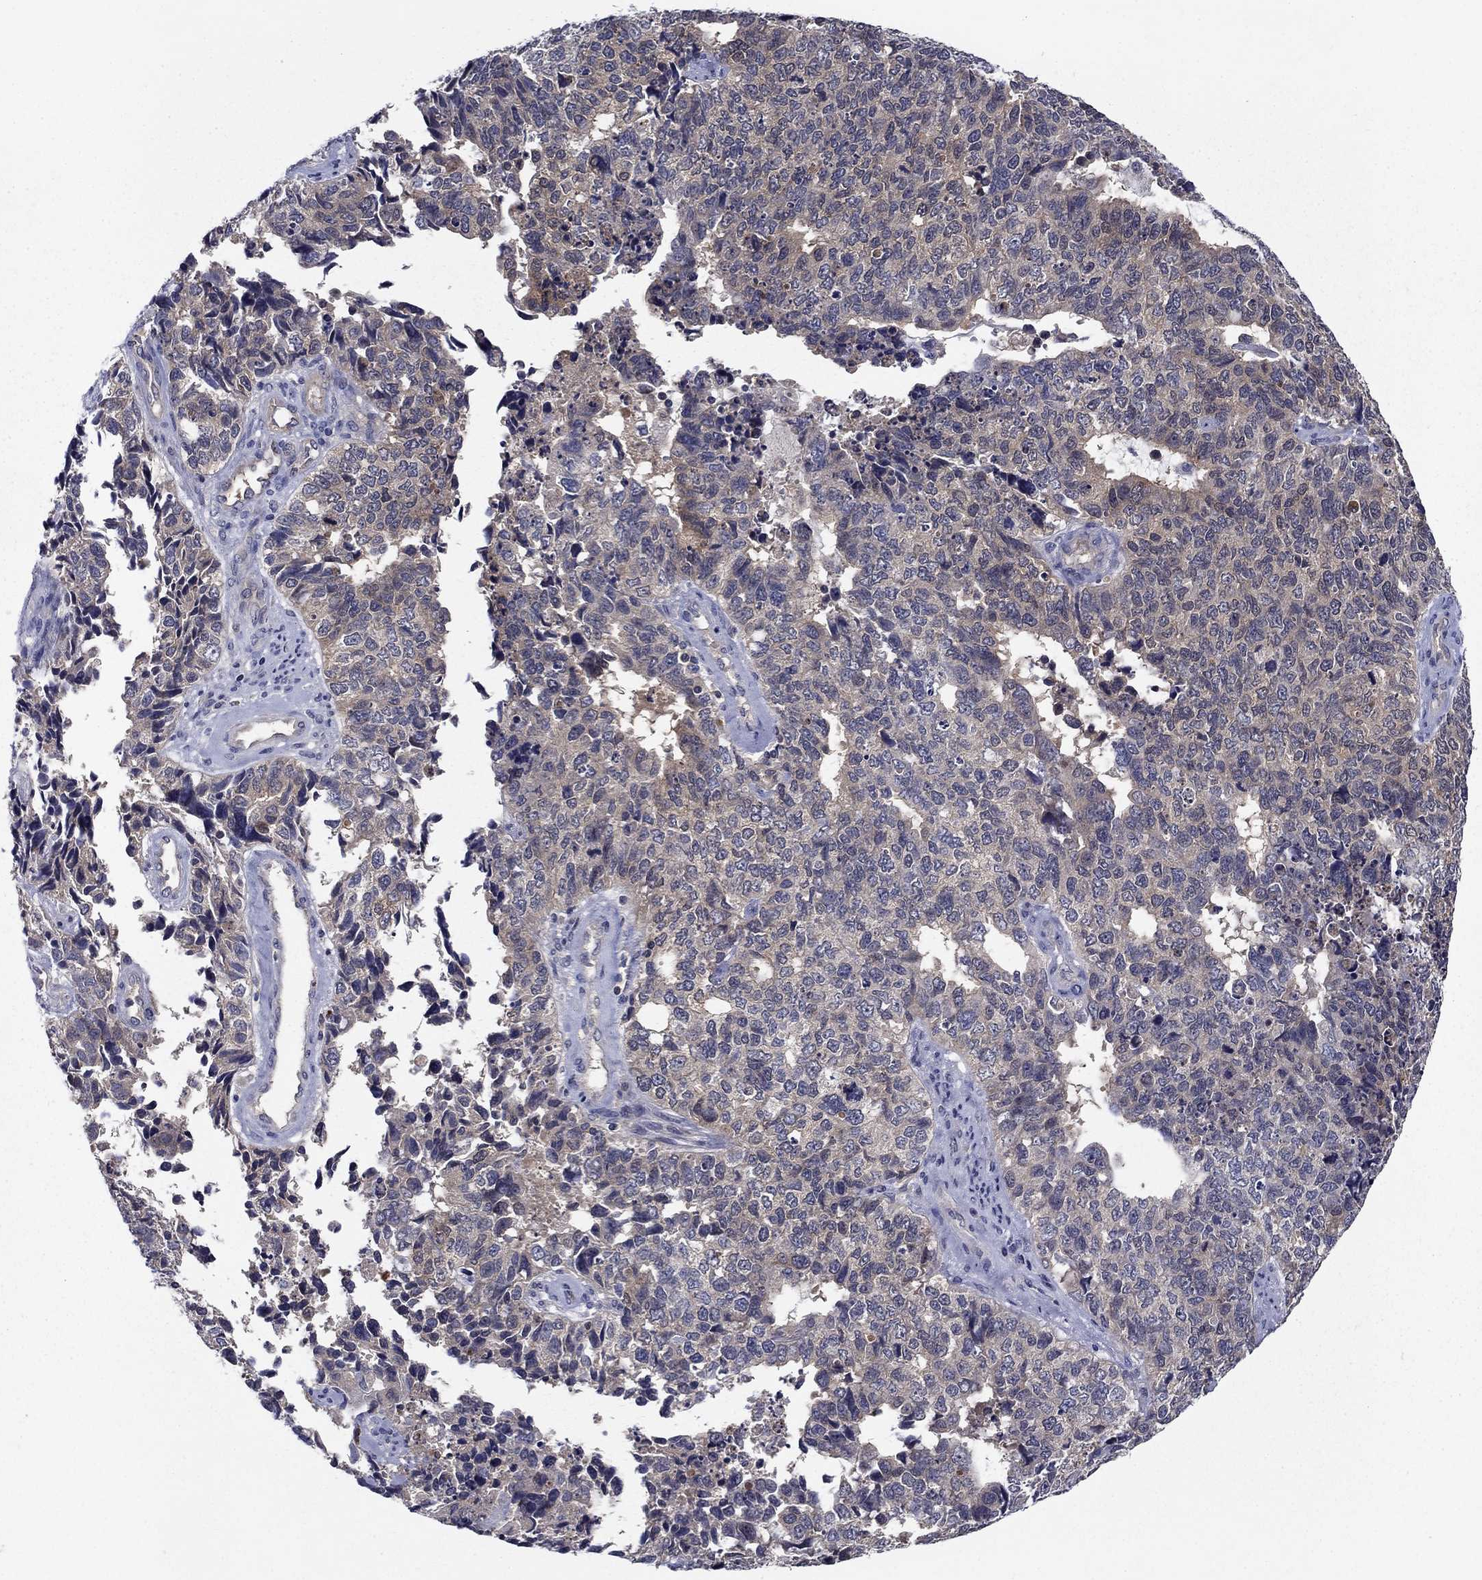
{"staining": {"intensity": "negative", "quantity": "none", "location": "none"}, "tissue": "cervical cancer", "cell_type": "Tumor cells", "image_type": "cancer", "snomed": [{"axis": "morphology", "description": "Squamous cell carcinoma, NOS"}, {"axis": "topography", "description": "Cervix"}], "caption": "Protein analysis of cervical squamous cell carcinoma demonstrates no significant expression in tumor cells.", "gene": "GLTP", "patient": {"sex": "female", "age": 63}}